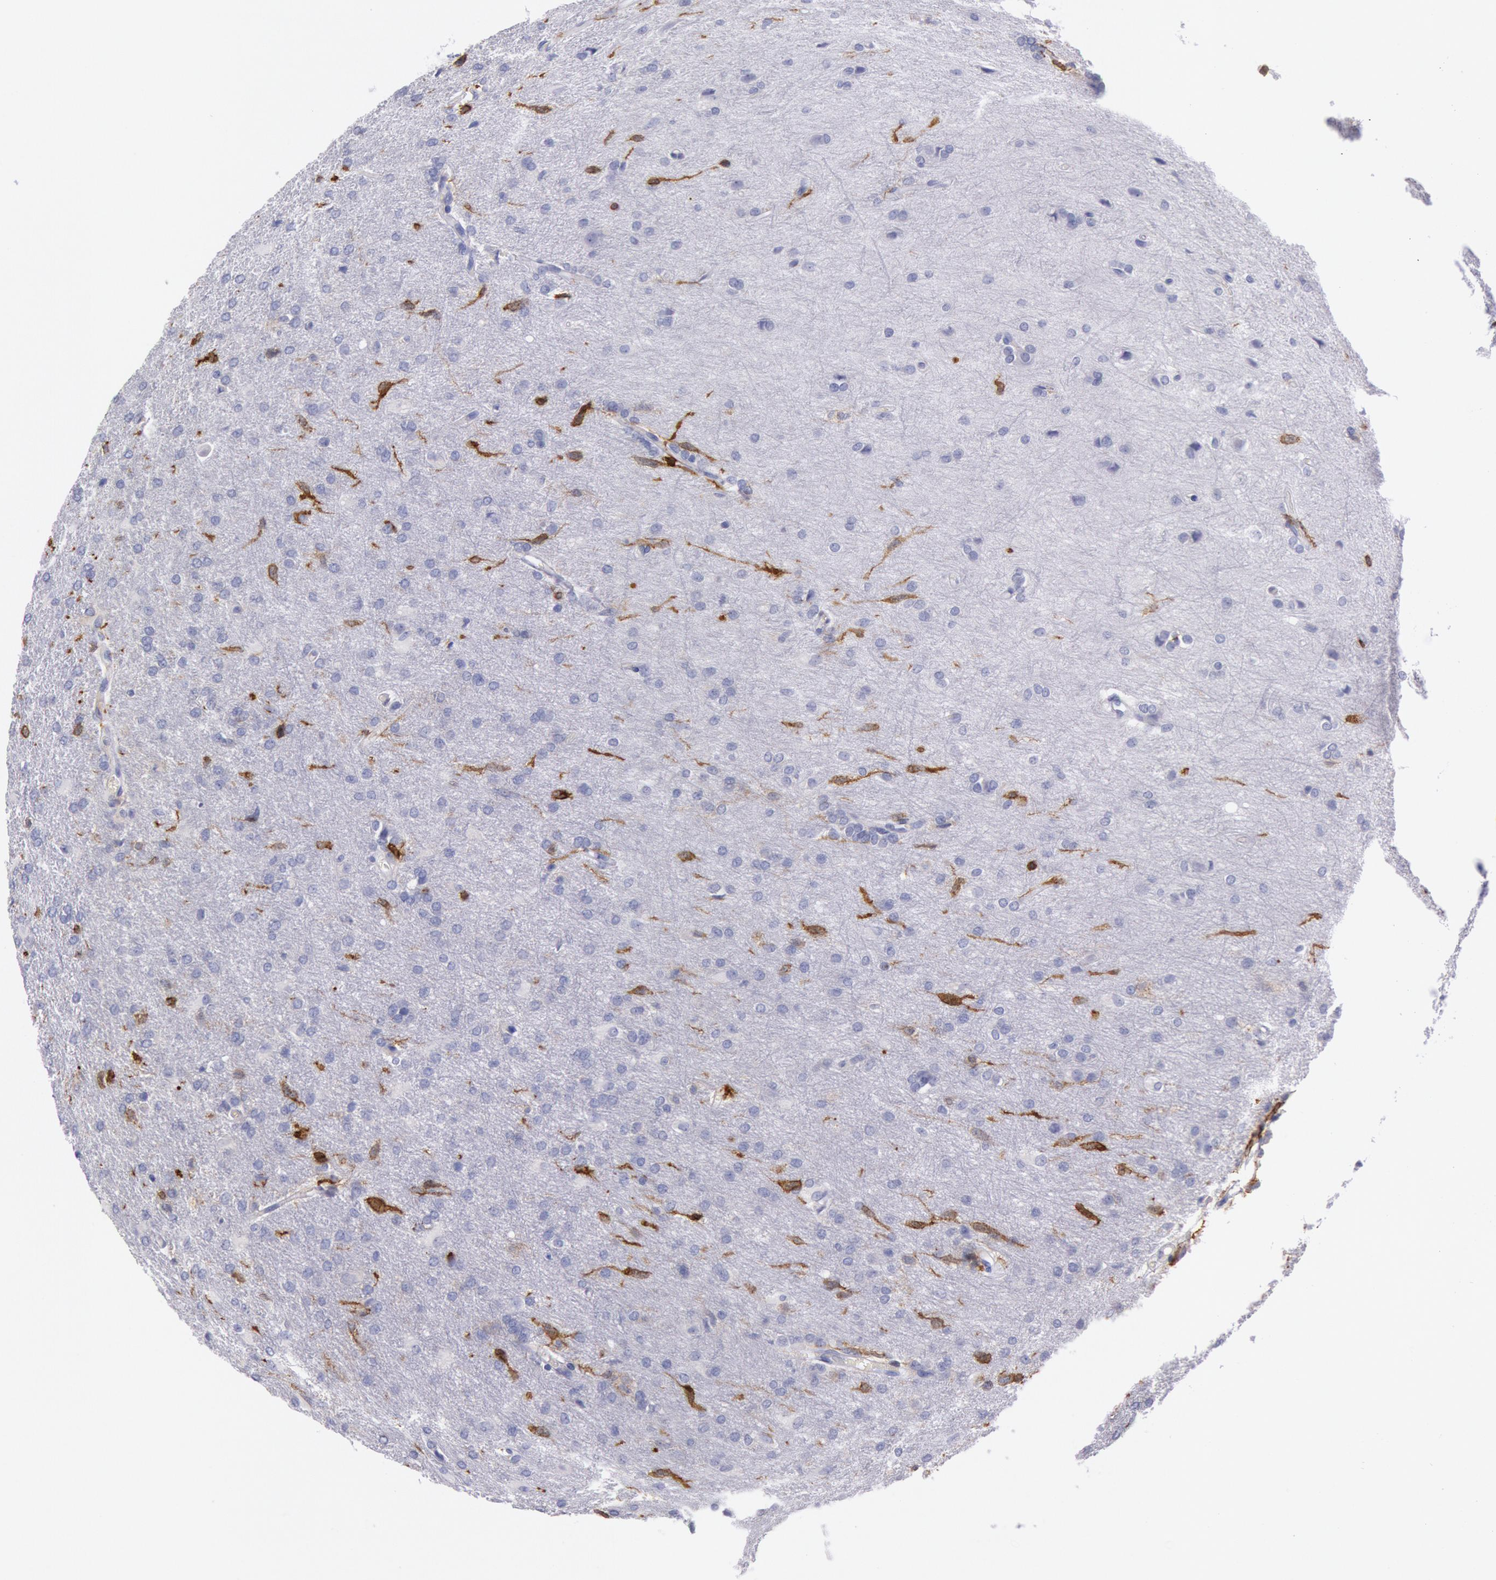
{"staining": {"intensity": "moderate", "quantity": "<25%", "location": "cytoplasmic/membranous"}, "tissue": "glioma", "cell_type": "Tumor cells", "image_type": "cancer", "snomed": [{"axis": "morphology", "description": "Glioma, malignant, High grade"}, {"axis": "topography", "description": "Brain"}], "caption": "IHC (DAB (3,3'-diaminobenzidine)) staining of glioma reveals moderate cytoplasmic/membranous protein positivity in approximately <25% of tumor cells. (brown staining indicates protein expression, while blue staining denotes nuclei).", "gene": "EGFR", "patient": {"sex": "male", "age": 68}}